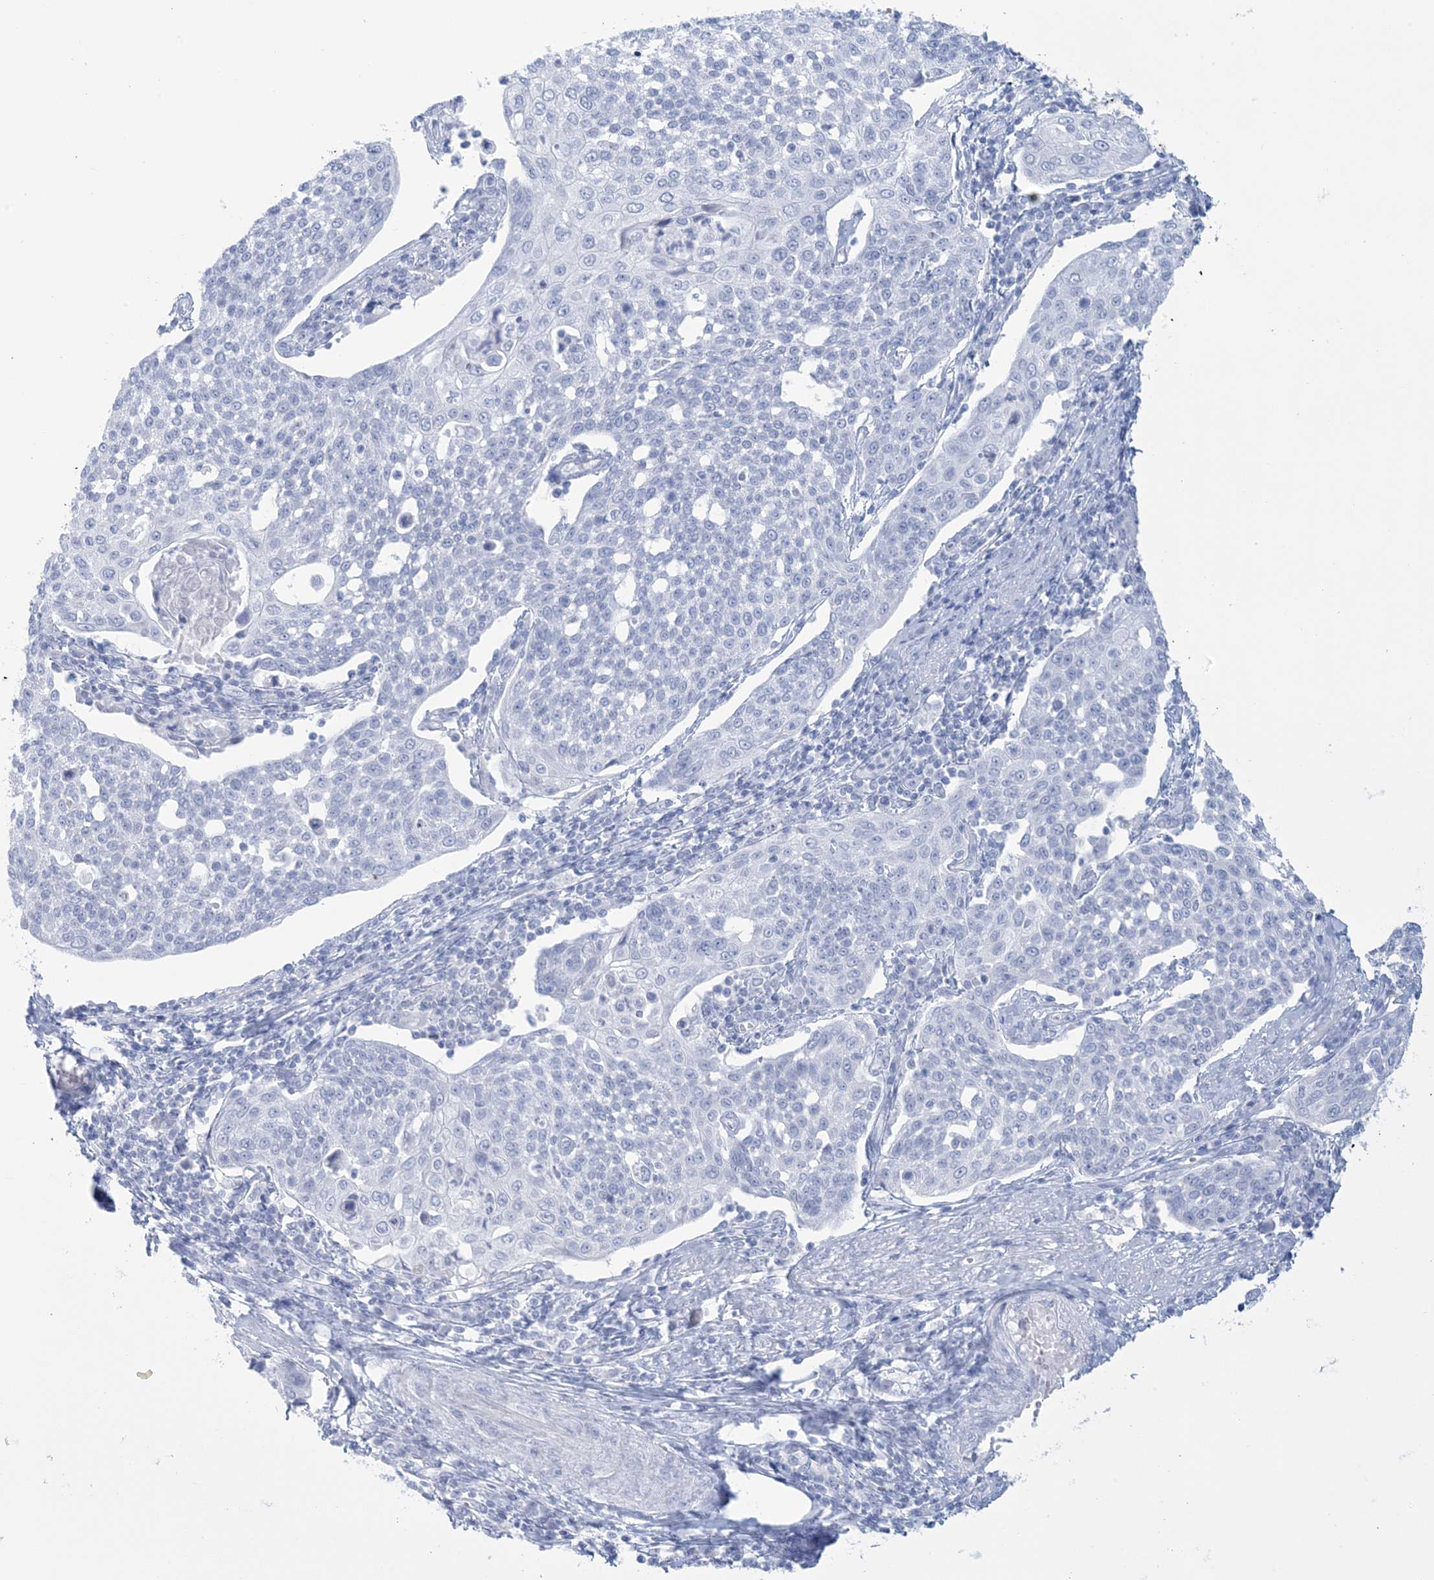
{"staining": {"intensity": "negative", "quantity": "none", "location": "none"}, "tissue": "cervical cancer", "cell_type": "Tumor cells", "image_type": "cancer", "snomed": [{"axis": "morphology", "description": "Squamous cell carcinoma, NOS"}, {"axis": "topography", "description": "Cervix"}], "caption": "High magnification brightfield microscopy of cervical cancer (squamous cell carcinoma) stained with DAB (brown) and counterstained with hematoxylin (blue): tumor cells show no significant staining. (DAB IHC visualized using brightfield microscopy, high magnification).", "gene": "AGXT", "patient": {"sex": "female", "age": 34}}